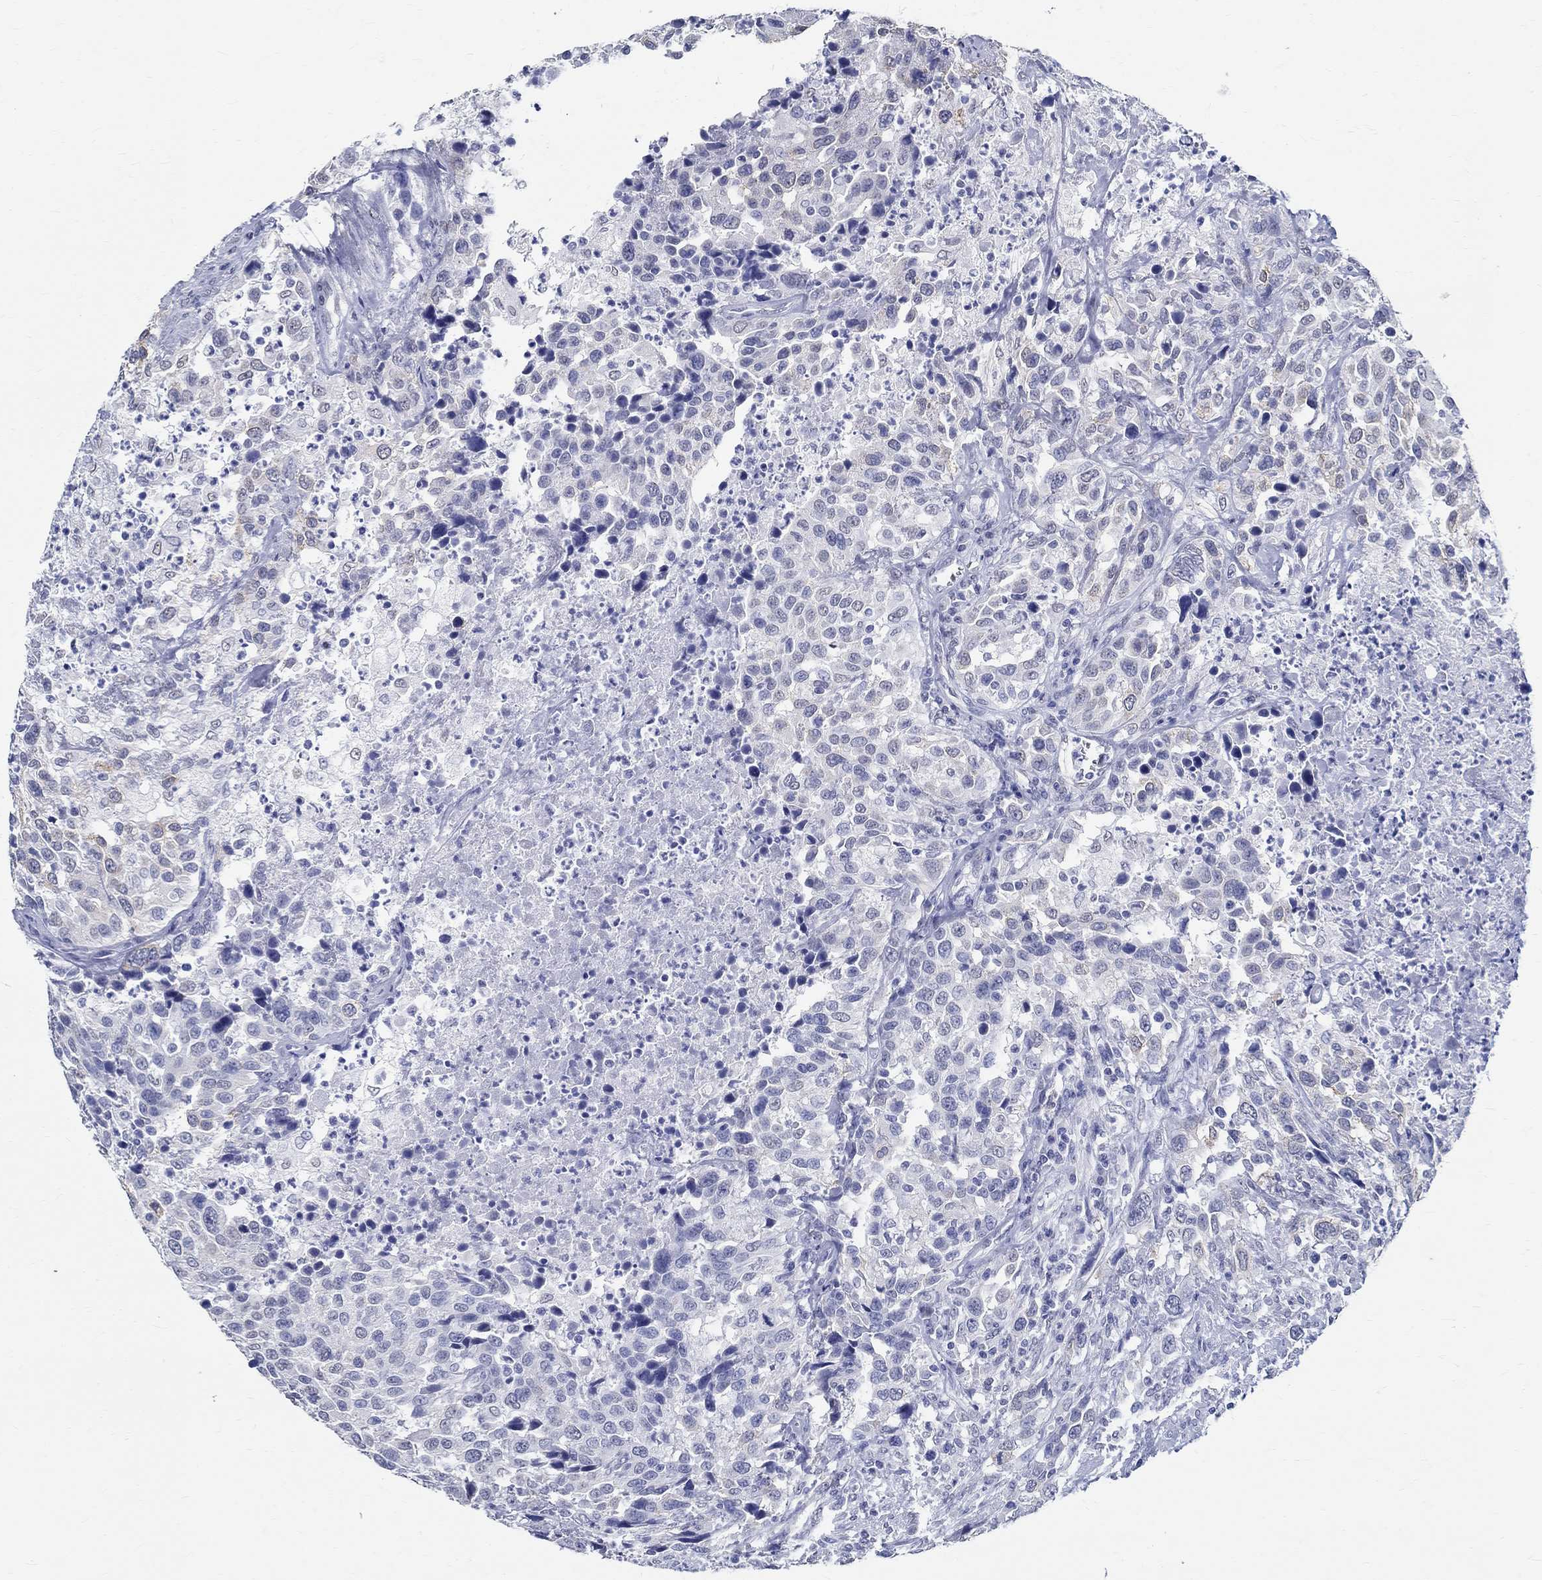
{"staining": {"intensity": "weak", "quantity": "25%-75%", "location": "cytoplasmic/membranous"}, "tissue": "urothelial cancer", "cell_type": "Tumor cells", "image_type": "cancer", "snomed": [{"axis": "morphology", "description": "Urothelial carcinoma, NOS"}, {"axis": "morphology", "description": "Urothelial carcinoma, High grade"}, {"axis": "topography", "description": "Urinary bladder"}], "caption": "Protein staining reveals weak cytoplasmic/membranous staining in approximately 25%-75% of tumor cells in urothelial carcinoma (high-grade). The staining was performed using DAB, with brown indicating positive protein expression. Nuclei are stained blue with hematoxylin.", "gene": "TSPAN16", "patient": {"sex": "female", "age": 64}}